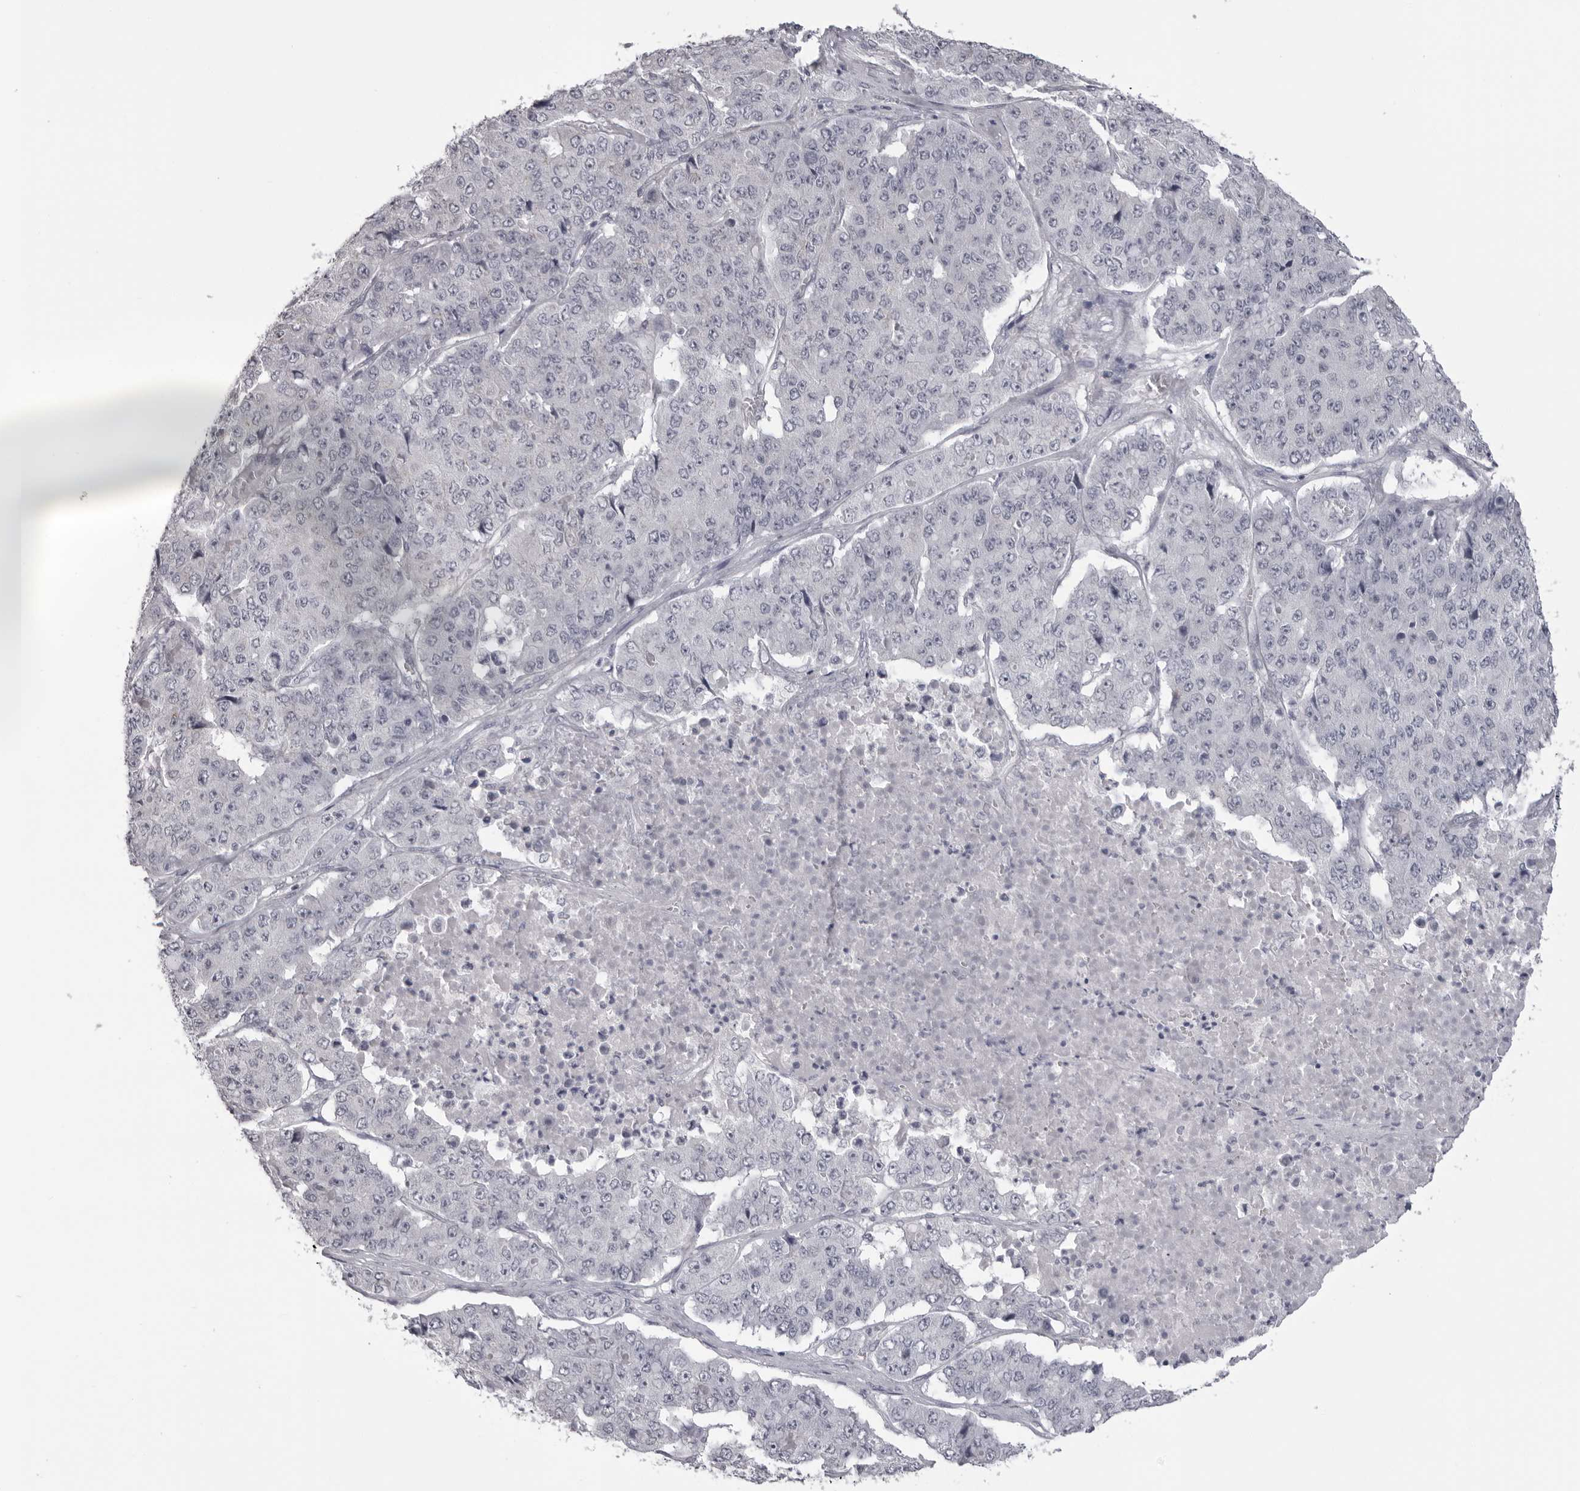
{"staining": {"intensity": "negative", "quantity": "none", "location": "none"}, "tissue": "pancreatic cancer", "cell_type": "Tumor cells", "image_type": "cancer", "snomed": [{"axis": "morphology", "description": "Adenocarcinoma, NOS"}, {"axis": "topography", "description": "Pancreas"}], "caption": "Tumor cells are negative for brown protein staining in pancreatic cancer. (Brightfield microscopy of DAB IHC at high magnification).", "gene": "DNALI1", "patient": {"sex": "male", "age": 50}}